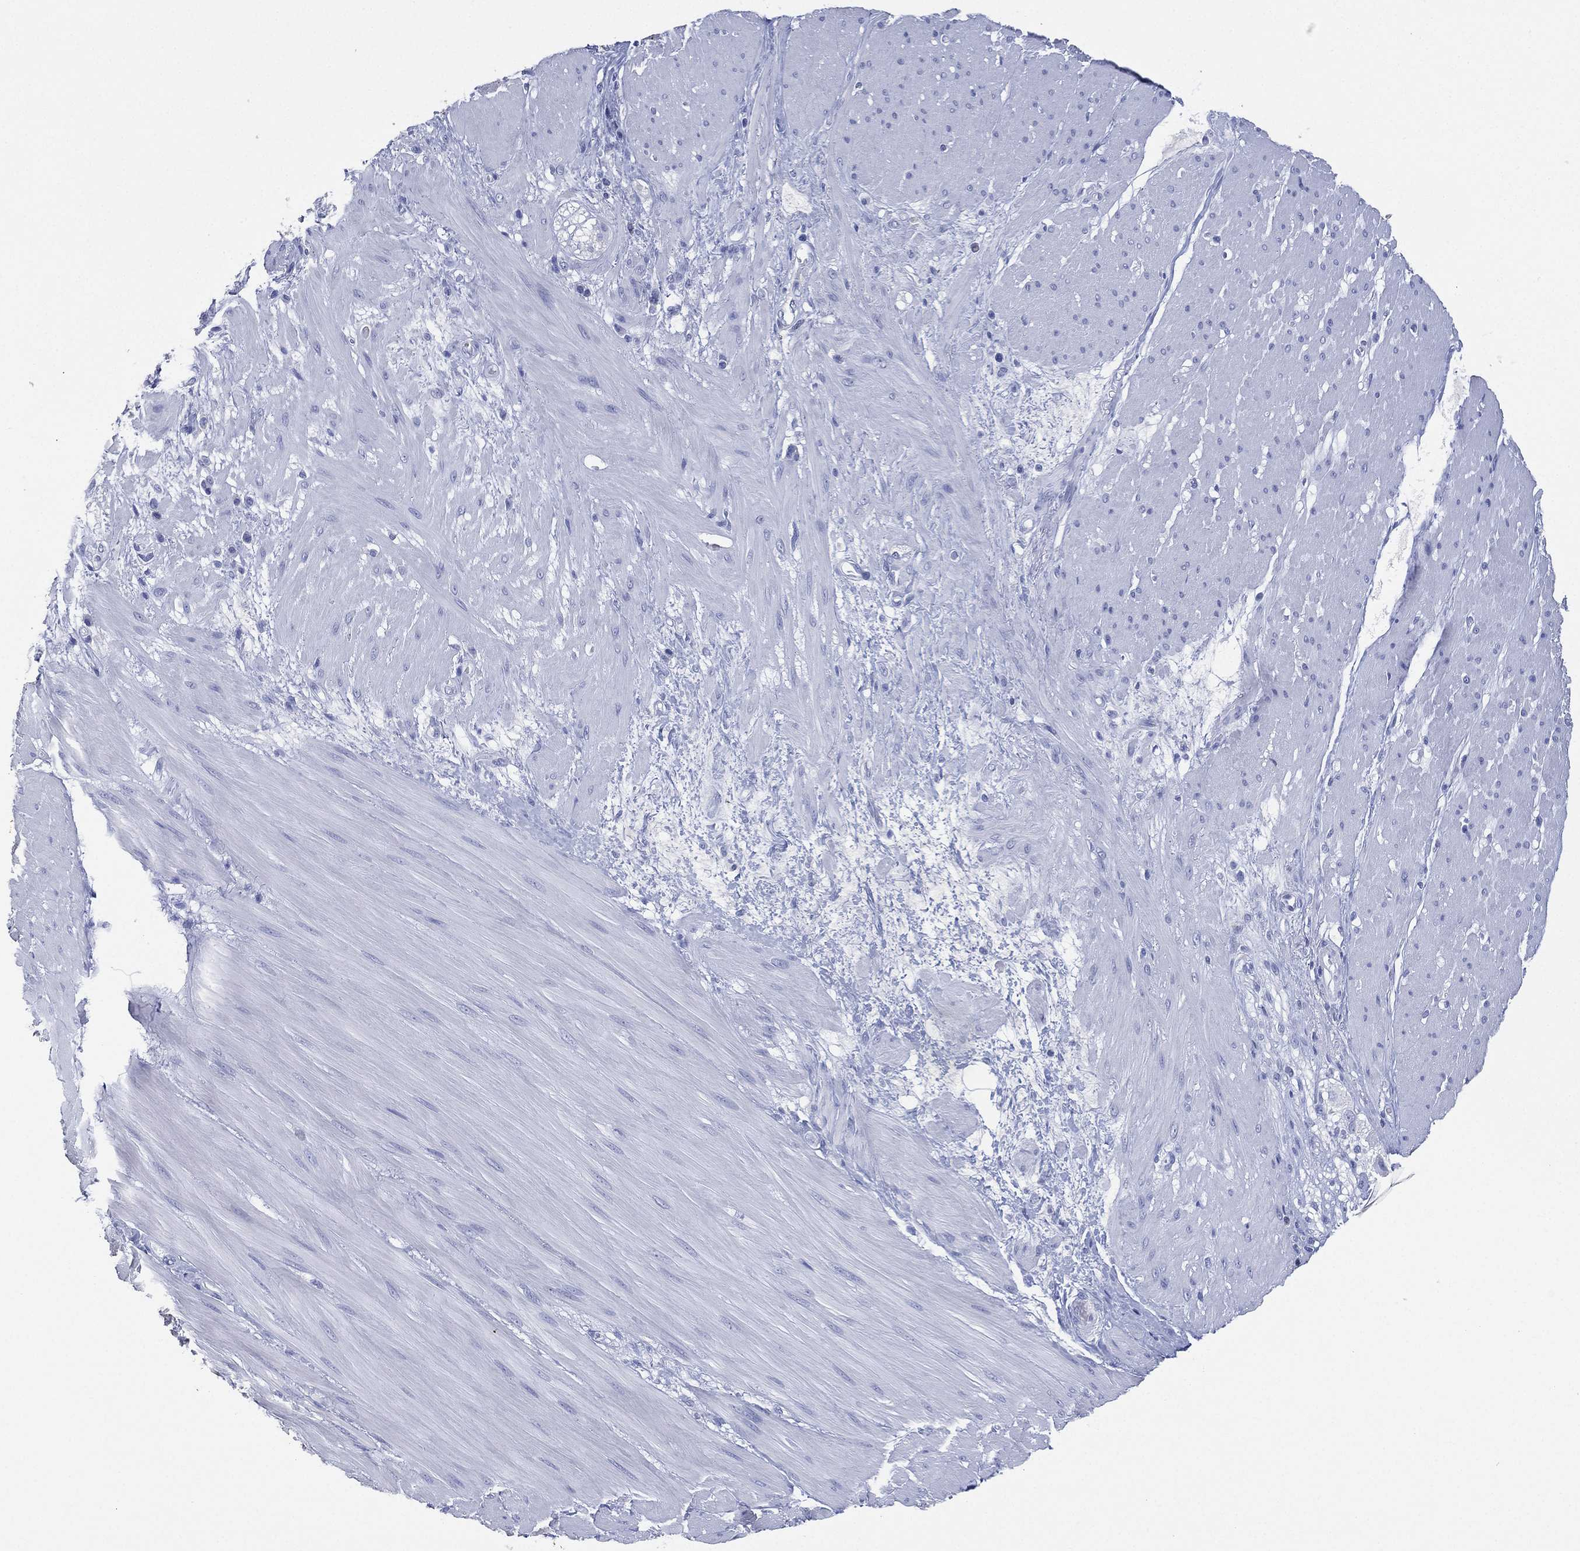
{"staining": {"intensity": "negative", "quantity": "none", "location": "none"}, "tissue": "smooth muscle", "cell_type": "Smooth muscle cells", "image_type": "normal", "snomed": [{"axis": "morphology", "description": "Normal tissue, NOS"}, {"axis": "topography", "description": "Soft tissue"}, {"axis": "topography", "description": "Smooth muscle"}], "caption": "Immunohistochemistry of unremarkable smooth muscle displays no expression in smooth muscle cells.", "gene": "FMO1", "patient": {"sex": "male", "age": 72}}